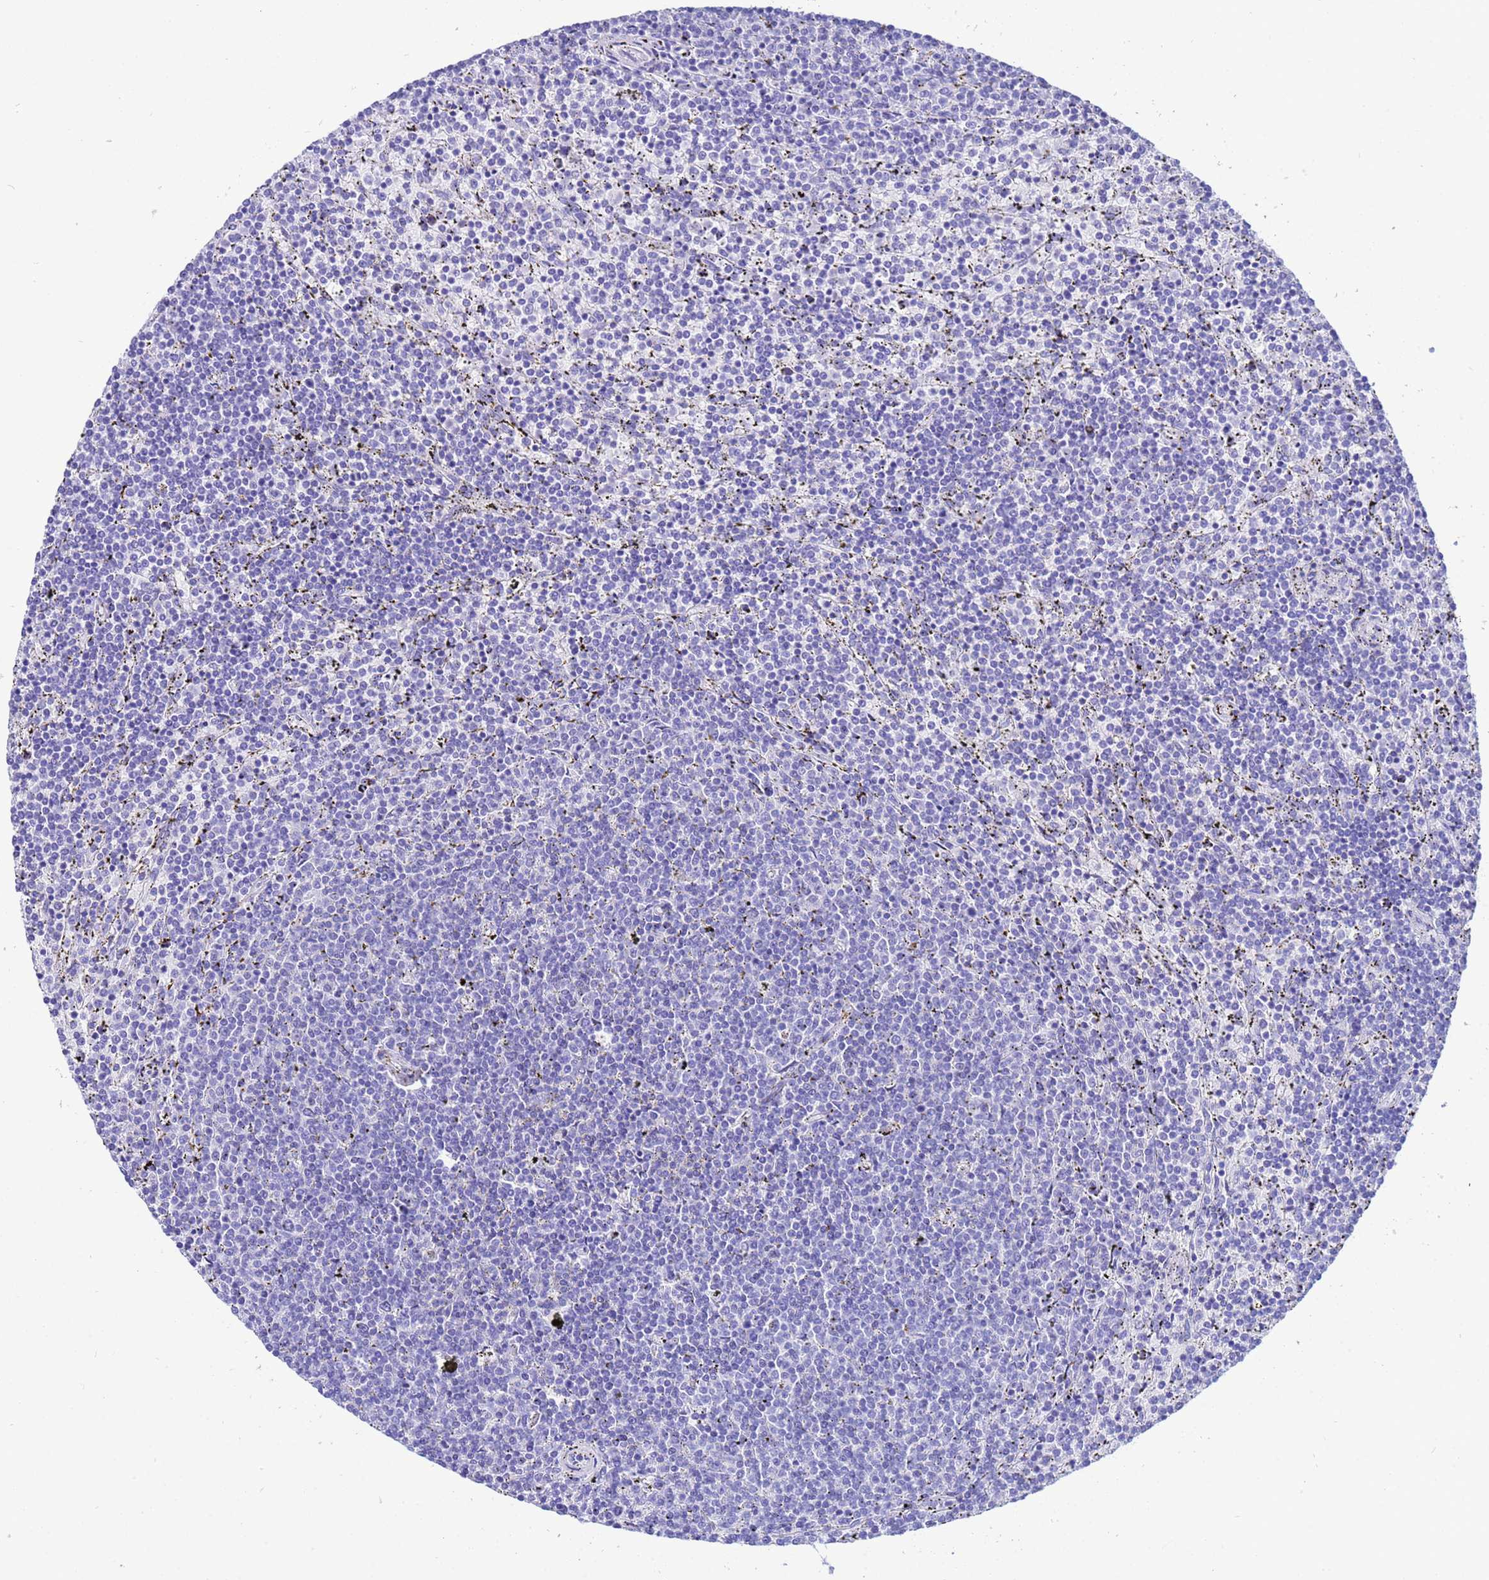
{"staining": {"intensity": "negative", "quantity": "none", "location": "none"}, "tissue": "lymphoma", "cell_type": "Tumor cells", "image_type": "cancer", "snomed": [{"axis": "morphology", "description": "Malignant lymphoma, non-Hodgkin's type, Low grade"}, {"axis": "topography", "description": "Spleen"}], "caption": "This is a micrograph of IHC staining of lymphoma, which shows no expression in tumor cells. (Stains: DAB immunohistochemistry with hematoxylin counter stain, Microscopy: brightfield microscopy at high magnification).", "gene": "AKR1C2", "patient": {"sex": "female", "age": 50}}